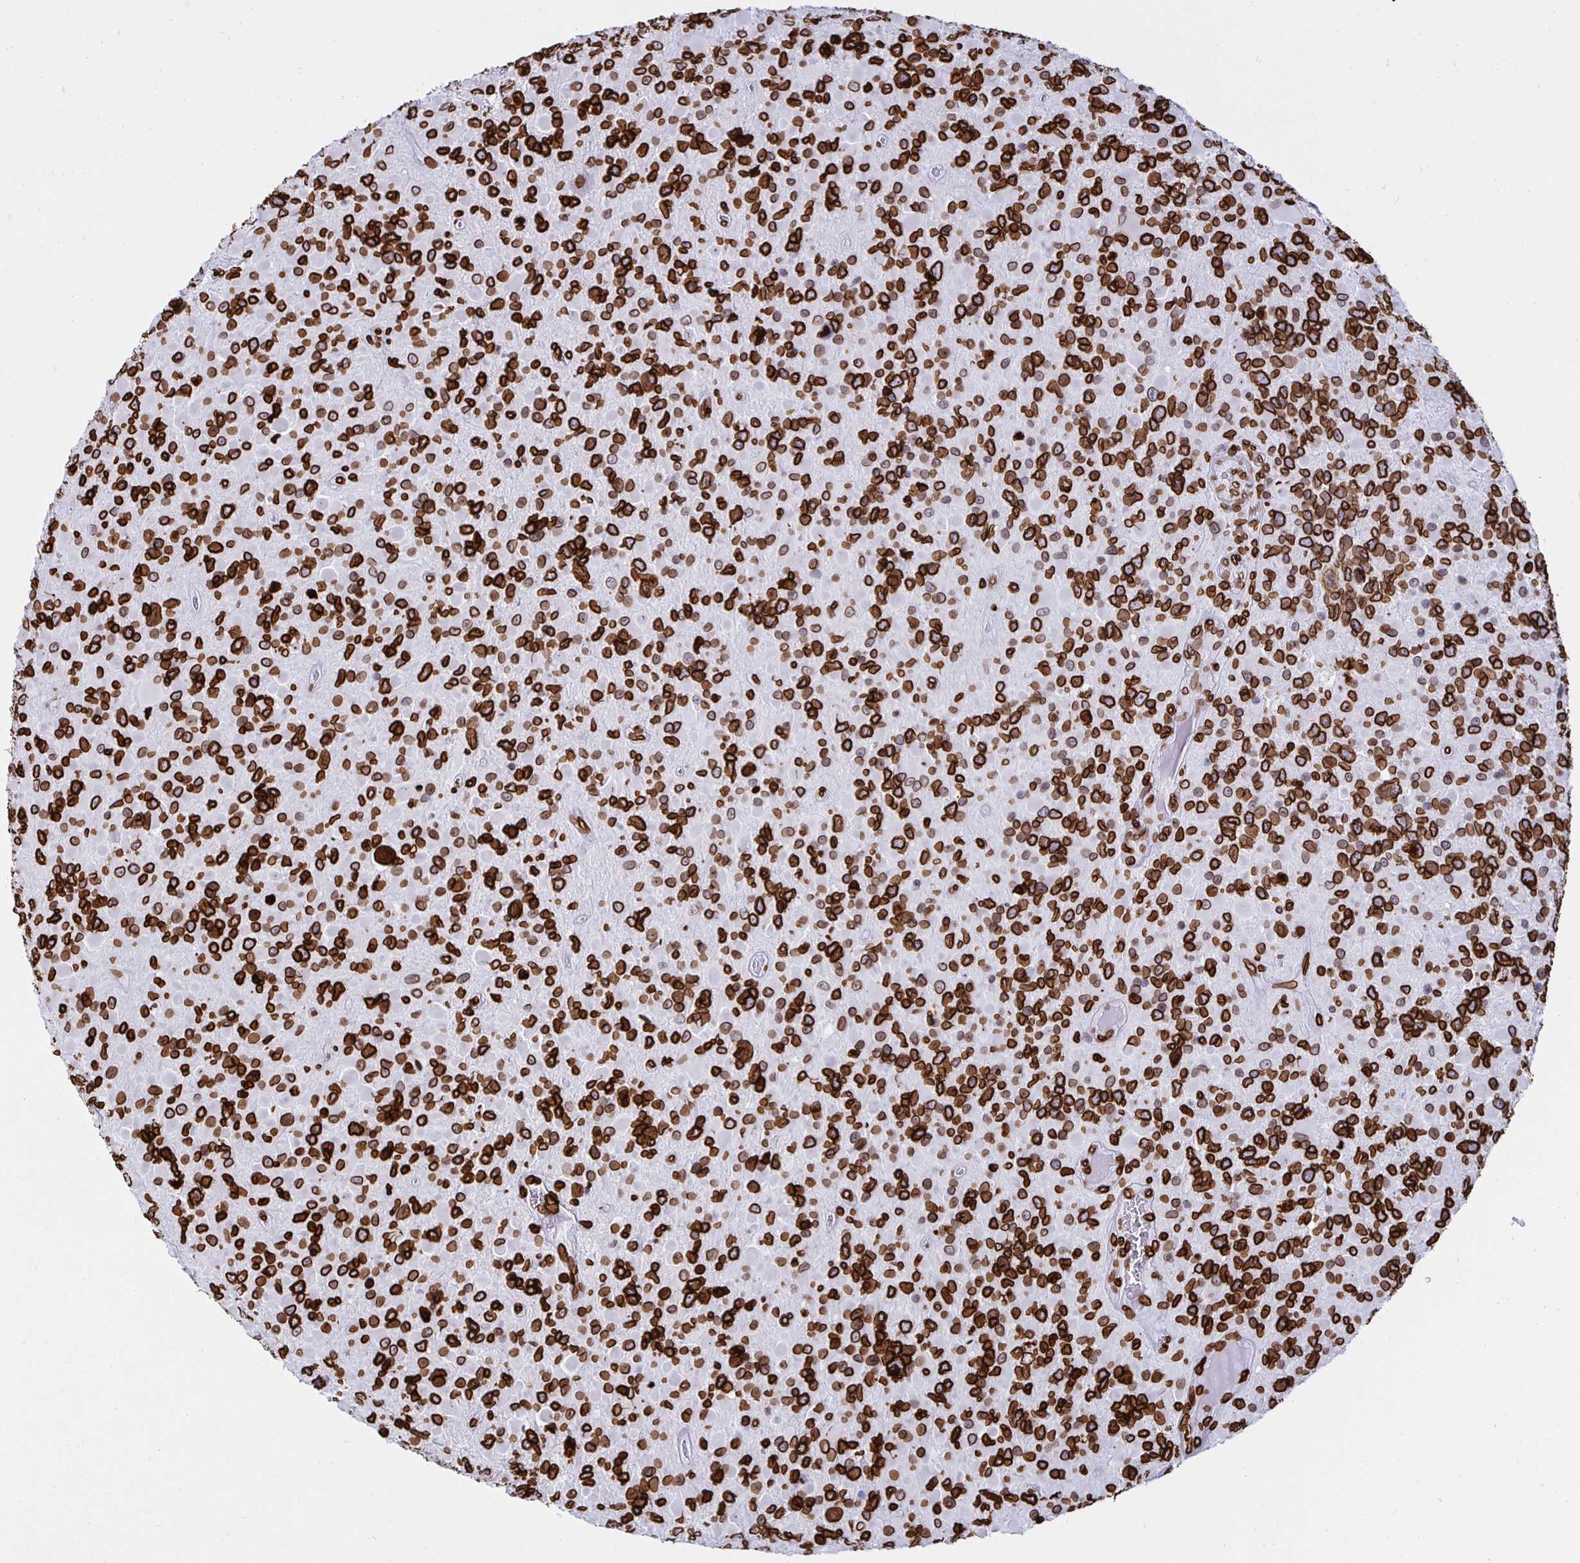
{"staining": {"intensity": "strong", "quantity": ">75%", "location": "cytoplasmic/membranous,nuclear"}, "tissue": "glioma", "cell_type": "Tumor cells", "image_type": "cancer", "snomed": [{"axis": "morphology", "description": "Glioma, malignant, High grade"}, {"axis": "topography", "description": "Brain"}], "caption": "The immunohistochemical stain shows strong cytoplasmic/membranous and nuclear expression in tumor cells of glioma tissue. (Stains: DAB (3,3'-diaminobenzidine) in brown, nuclei in blue, Microscopy: brightfield microscopy at high magnification).", "gene": "LMNB1", "patient": {"sex": "female", "age": 40}}